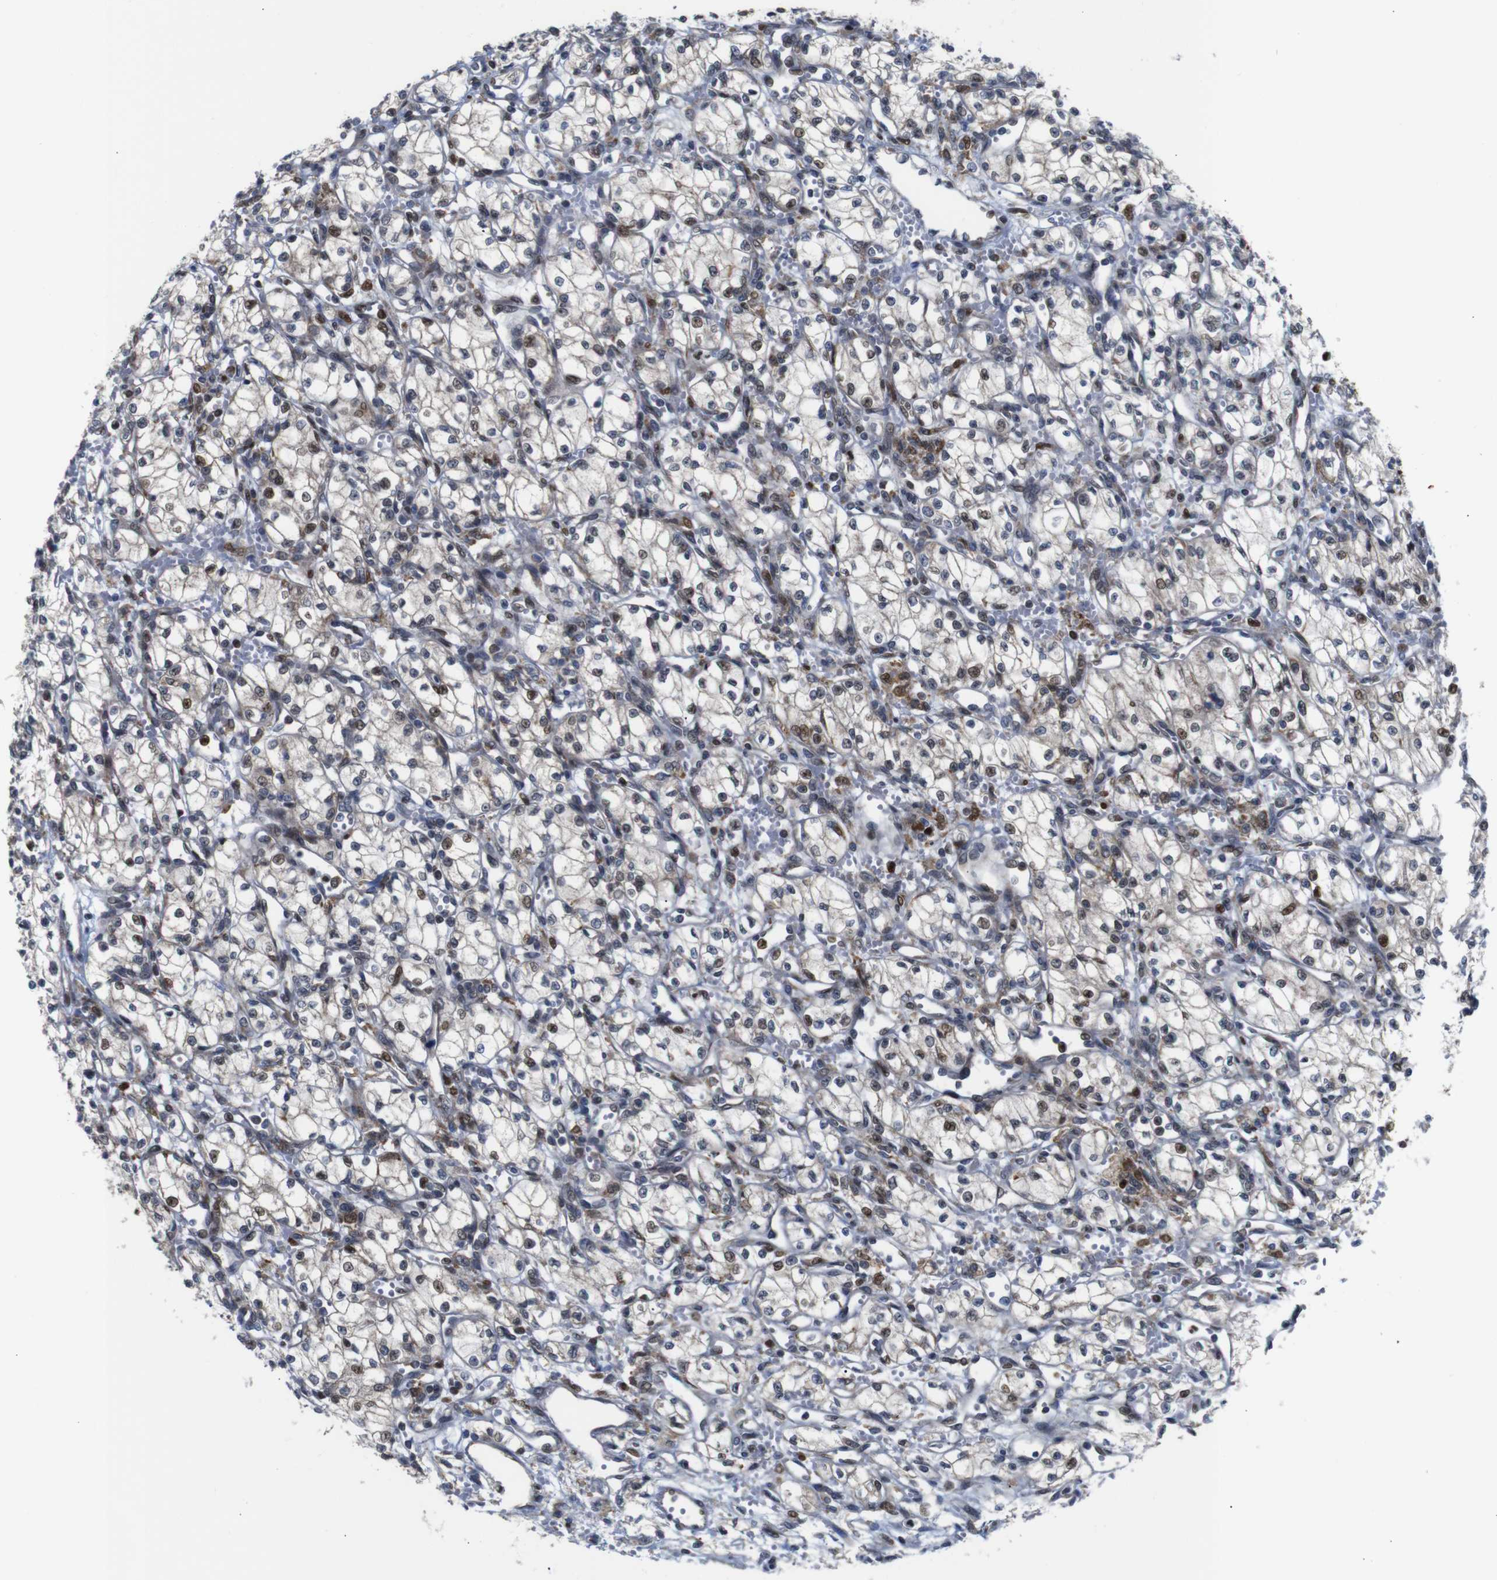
{"staining": {"intensity": "weak", "quantity": "<25%", "location": "nuclear"}, "tissue": "renal cancer", "cell_type": "Tumor cells", "image_type": "cancer", "snomed": [{"axis": "morphology", "description": "Normal tissue, NOS"}, {"axis": "morphology", "description": "Adenocarcinoma, NOS"}, {"axis": "topography", "description": "Kidney"}], "caption": "High magnification brightfield microscopy of renal adenocarcinoma stained with DAB (brown) and counterstained with hematoxylin (blue): tumor cells show no significant expression.", "gene": "PTPN1", "patient": {"sex": "male", "age": 59}}